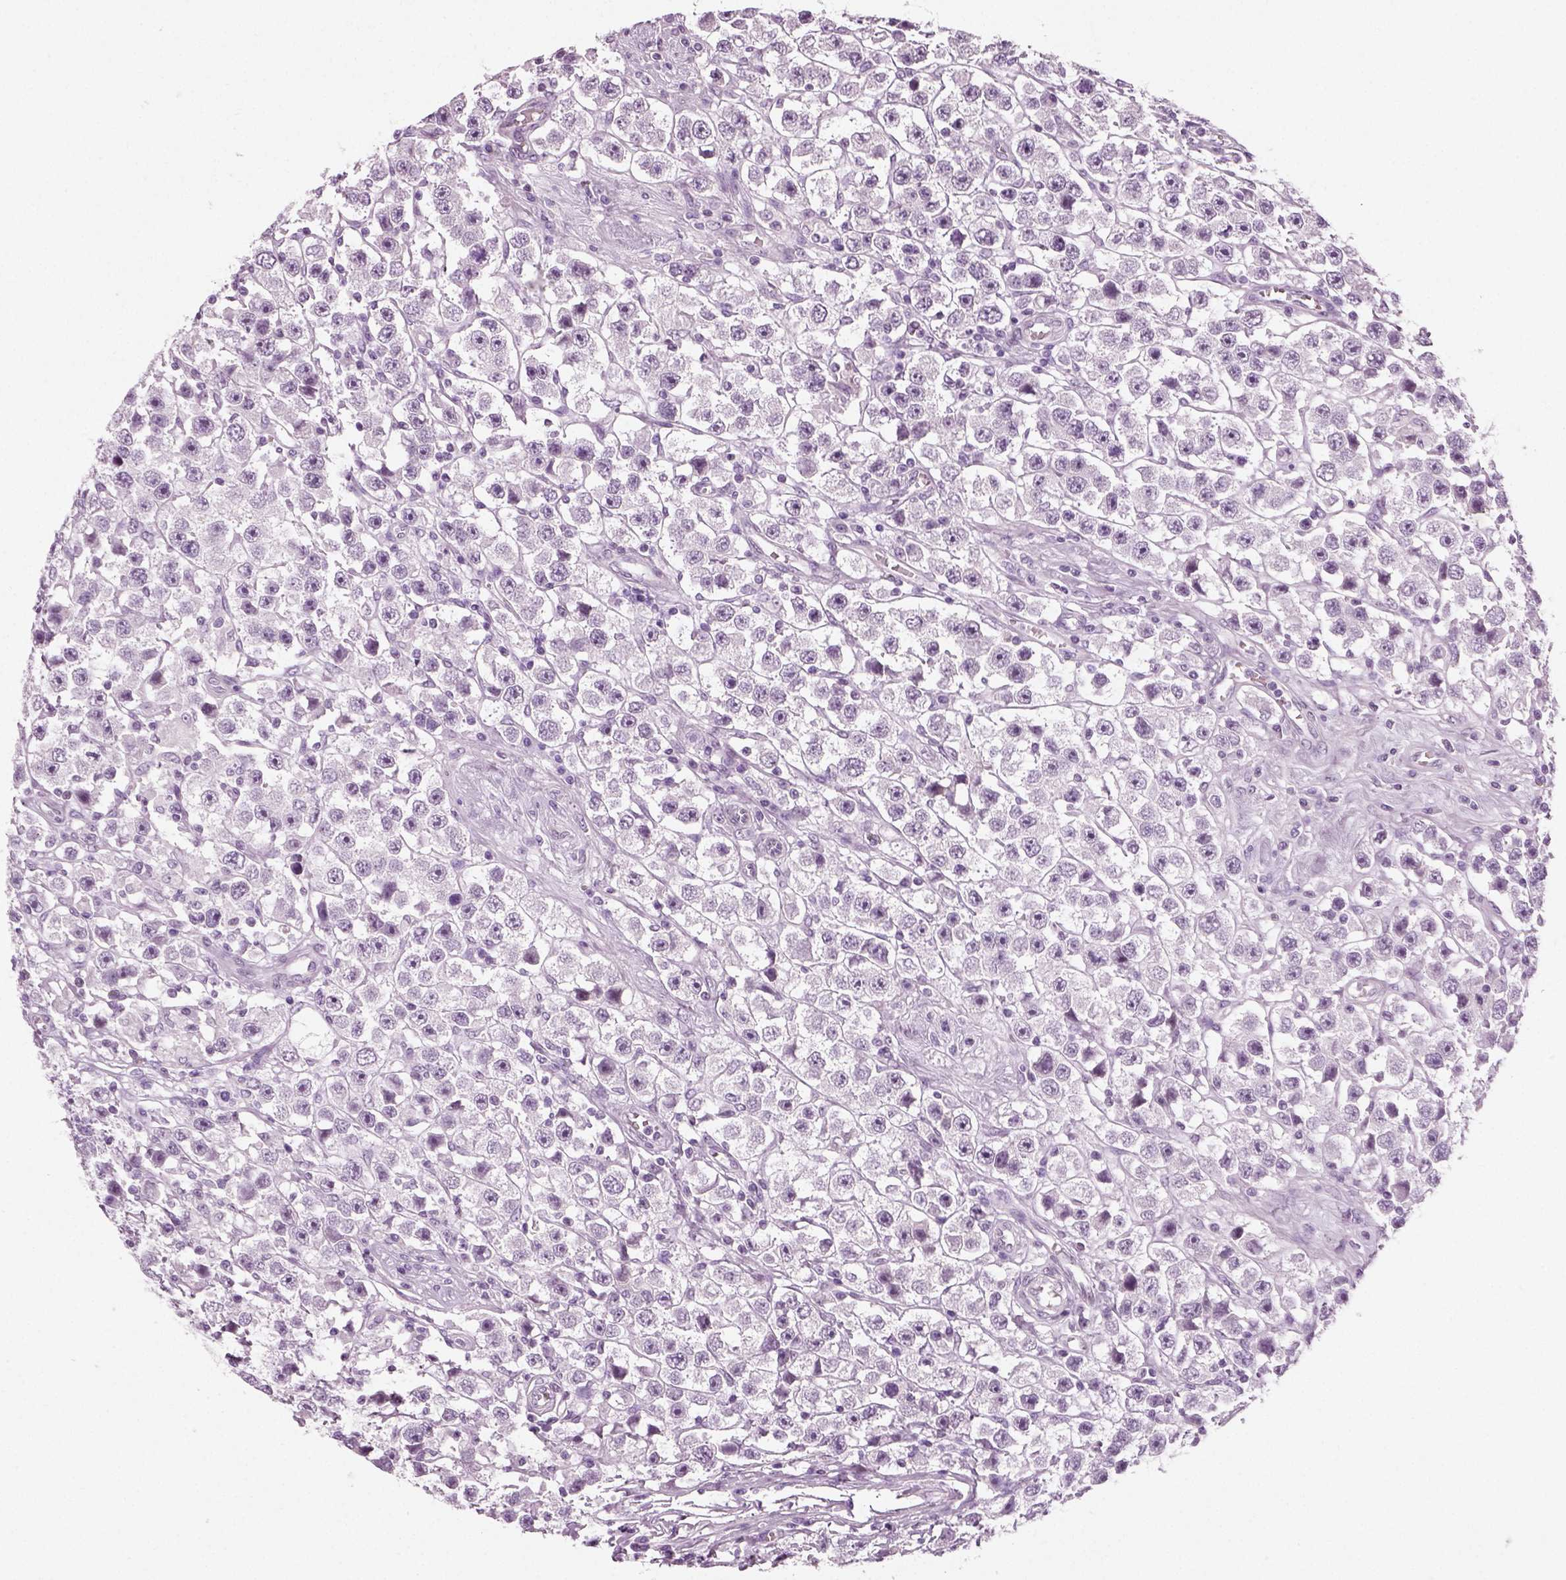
{"staining": {"intensity": "negative", "quantity": "none", "location": "none"}, "tissue": "testis cancer", "cell_type": "Tumor cells", "image_type": "cancer", "snomed": [{"axis": "morphology", "description": "Seminoma, NOS"}, {"axis": "topography", "description": "Testis"}], "caption": "Protein analysis of testis cancer (seminoma) demonstrates no significant expression in tumor cells.", "gene": "SPATA31E1", "patient": {"sex": "male", "age": 45}}